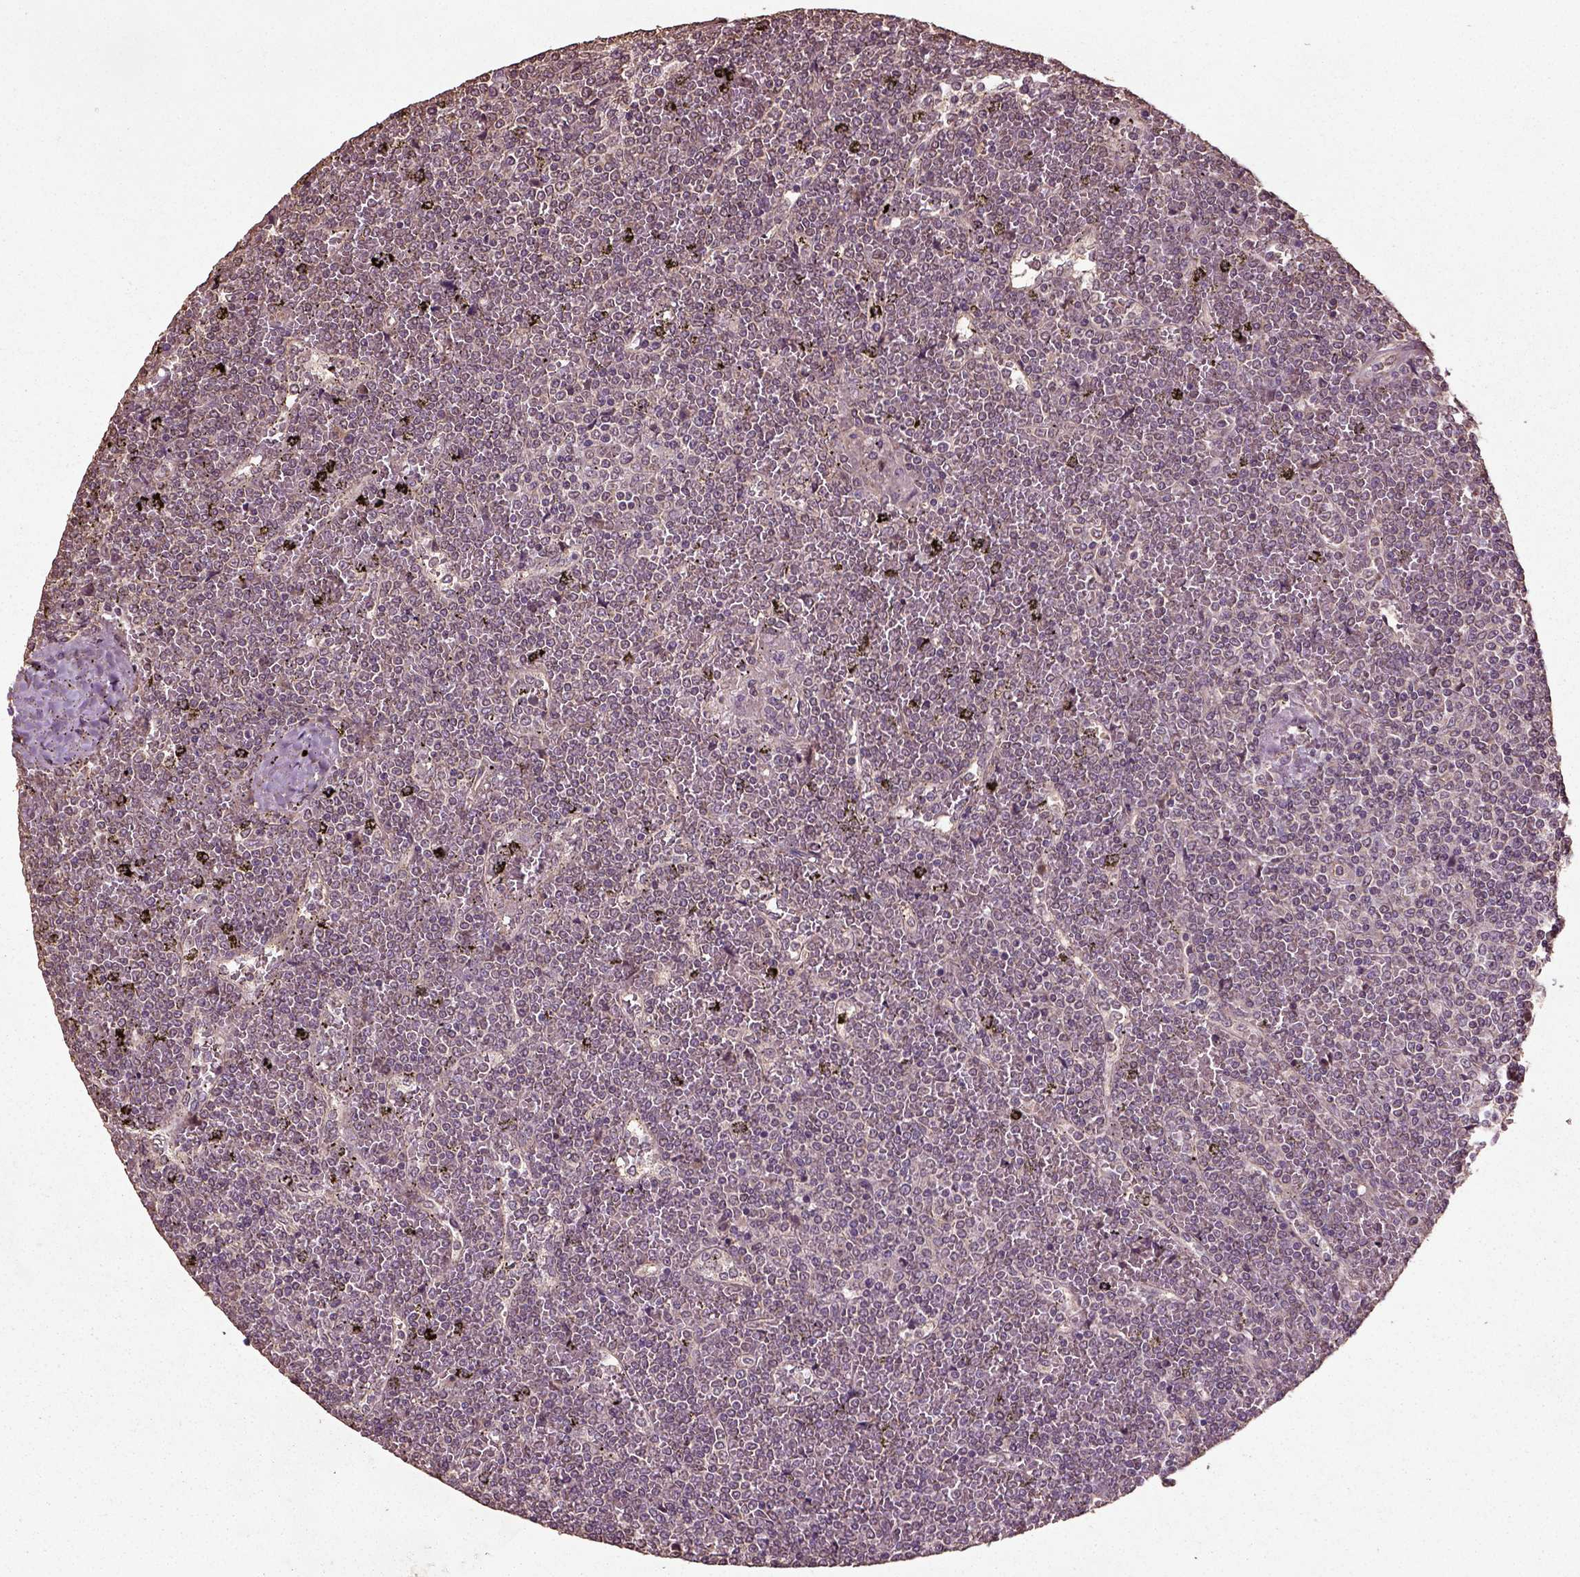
{"staining": {"intensity": "negative", "quantity": "none", "location": "none"}, "tissue": "lymphoma", "cell_type": "Tumor cells", "image_type": "cancer", "snomed": [{"axis": "morphology", "description": "Malignant lymphoma, non-Hodgkin's type, Low grade"}, {"axis": "topography", "description": "Spleen"}], "caption": "IHC micrograph of human lymphoma stained for a protein (brown), which demonstrates no positivity in tumor cells. (DAB IHC visualized using brightfield microscopy, high magnification).", "gene": "ERV3-1", "patient": {"sex": "female", "age": 19}}